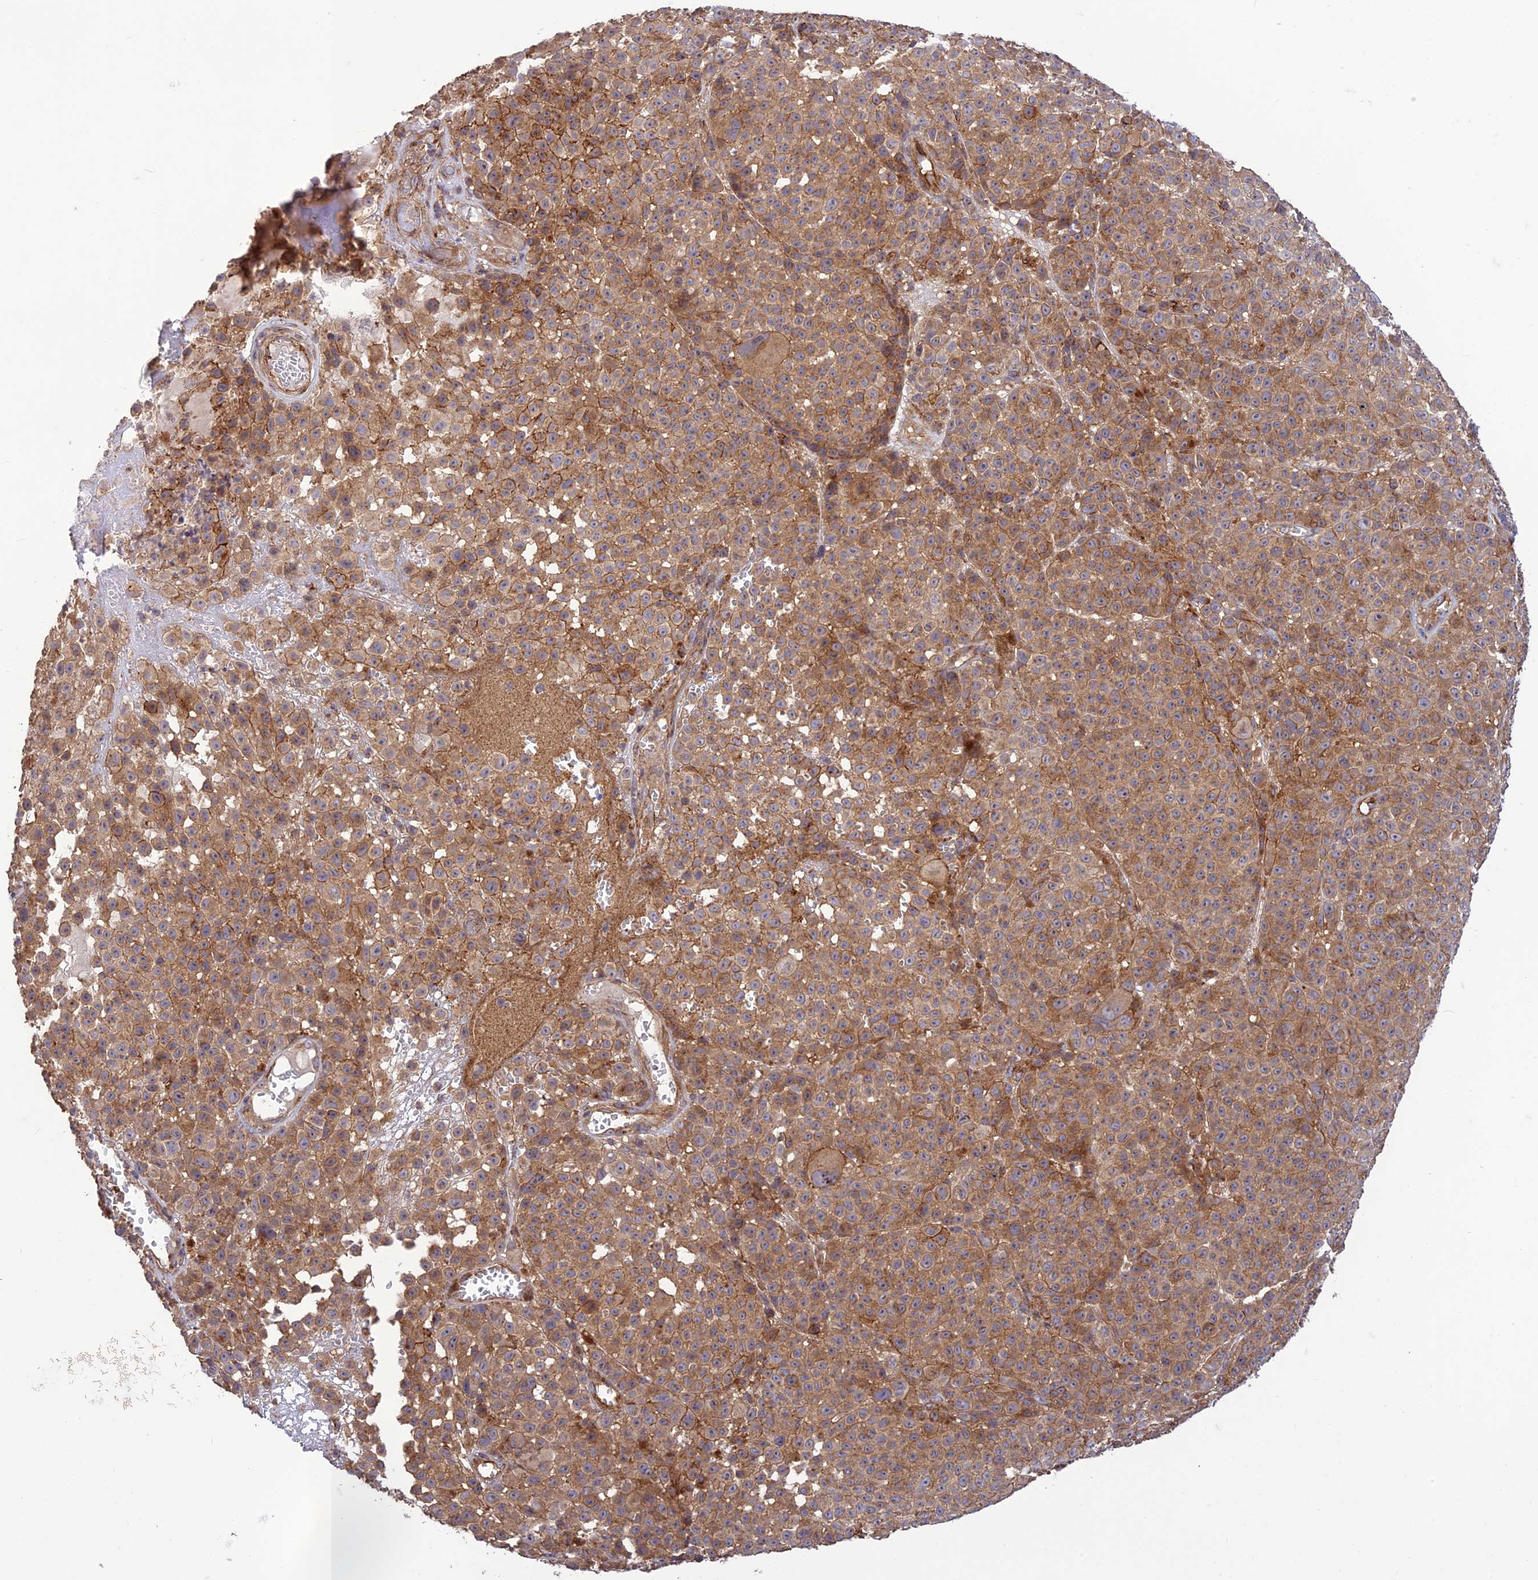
{"staining": {"intensity": "moderate", "quantity": ">75%", "location": "cytoplasmic/membranous"}, "tissue": "melanoma", "cell_type": "Tumor cells", "image_type": "cancer", "snomed": [{"axis": "morphology", "description": "Malignant melanoma, NOS"}, {"axis": "topography", "description": "Skin"}], "caption": "This micrograph displays malignant melanoma stained with IHC to label a protein in brown. The cytoplasmic/membranous of tumor cells show moderate positivity for the protein. Nuclei are counter-stained blue.", "gene": "TMEM131L", "patient": {"sex": "female", "age": 94}}